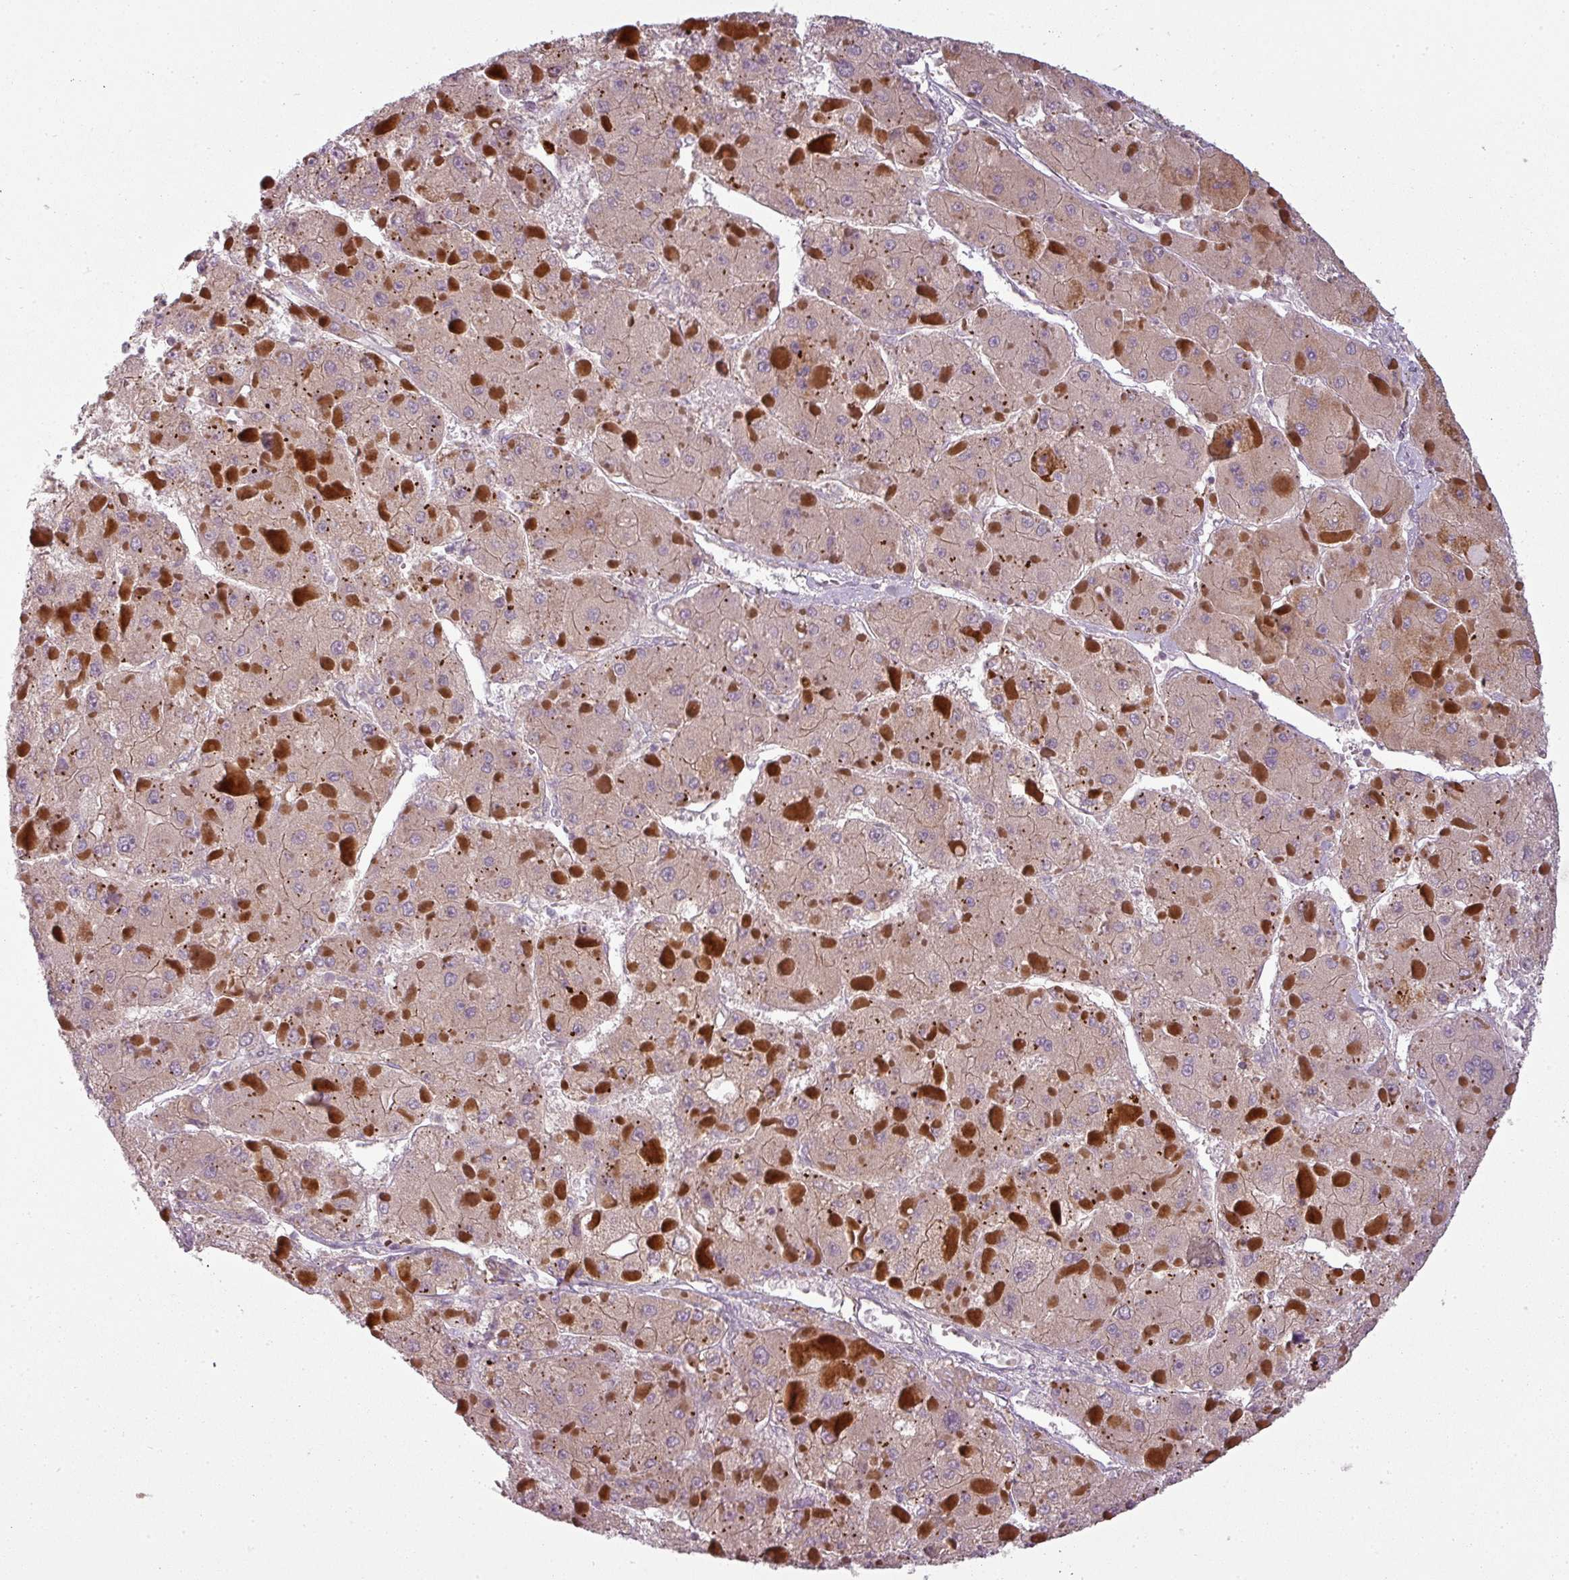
{"staining": {"intensity": "negative", "quantity": "none", "location": "none"}, "tissue": "liver cancer", "cell_type": "Tumor cells", "image_type": "cancer", "snomed": [{"axis": "morphology", "description": "Carcinoma, Hepatocellular, NOS"}, {"axis": "topography", "description": "Liver"}], "caption": "Immunohistochemistry (IHC) image of neoplastic tissue: human liver hepatocellular carcinoma stained with DAB reveals no significant protein positivity in tumor cells. (Stains: DAB IHC with hematoxylin counter stain, Microscopy: brightfield microscopy at high magnification).", "gene": "SLC16A9", "patient": {"sex": "female", "age": 73}}